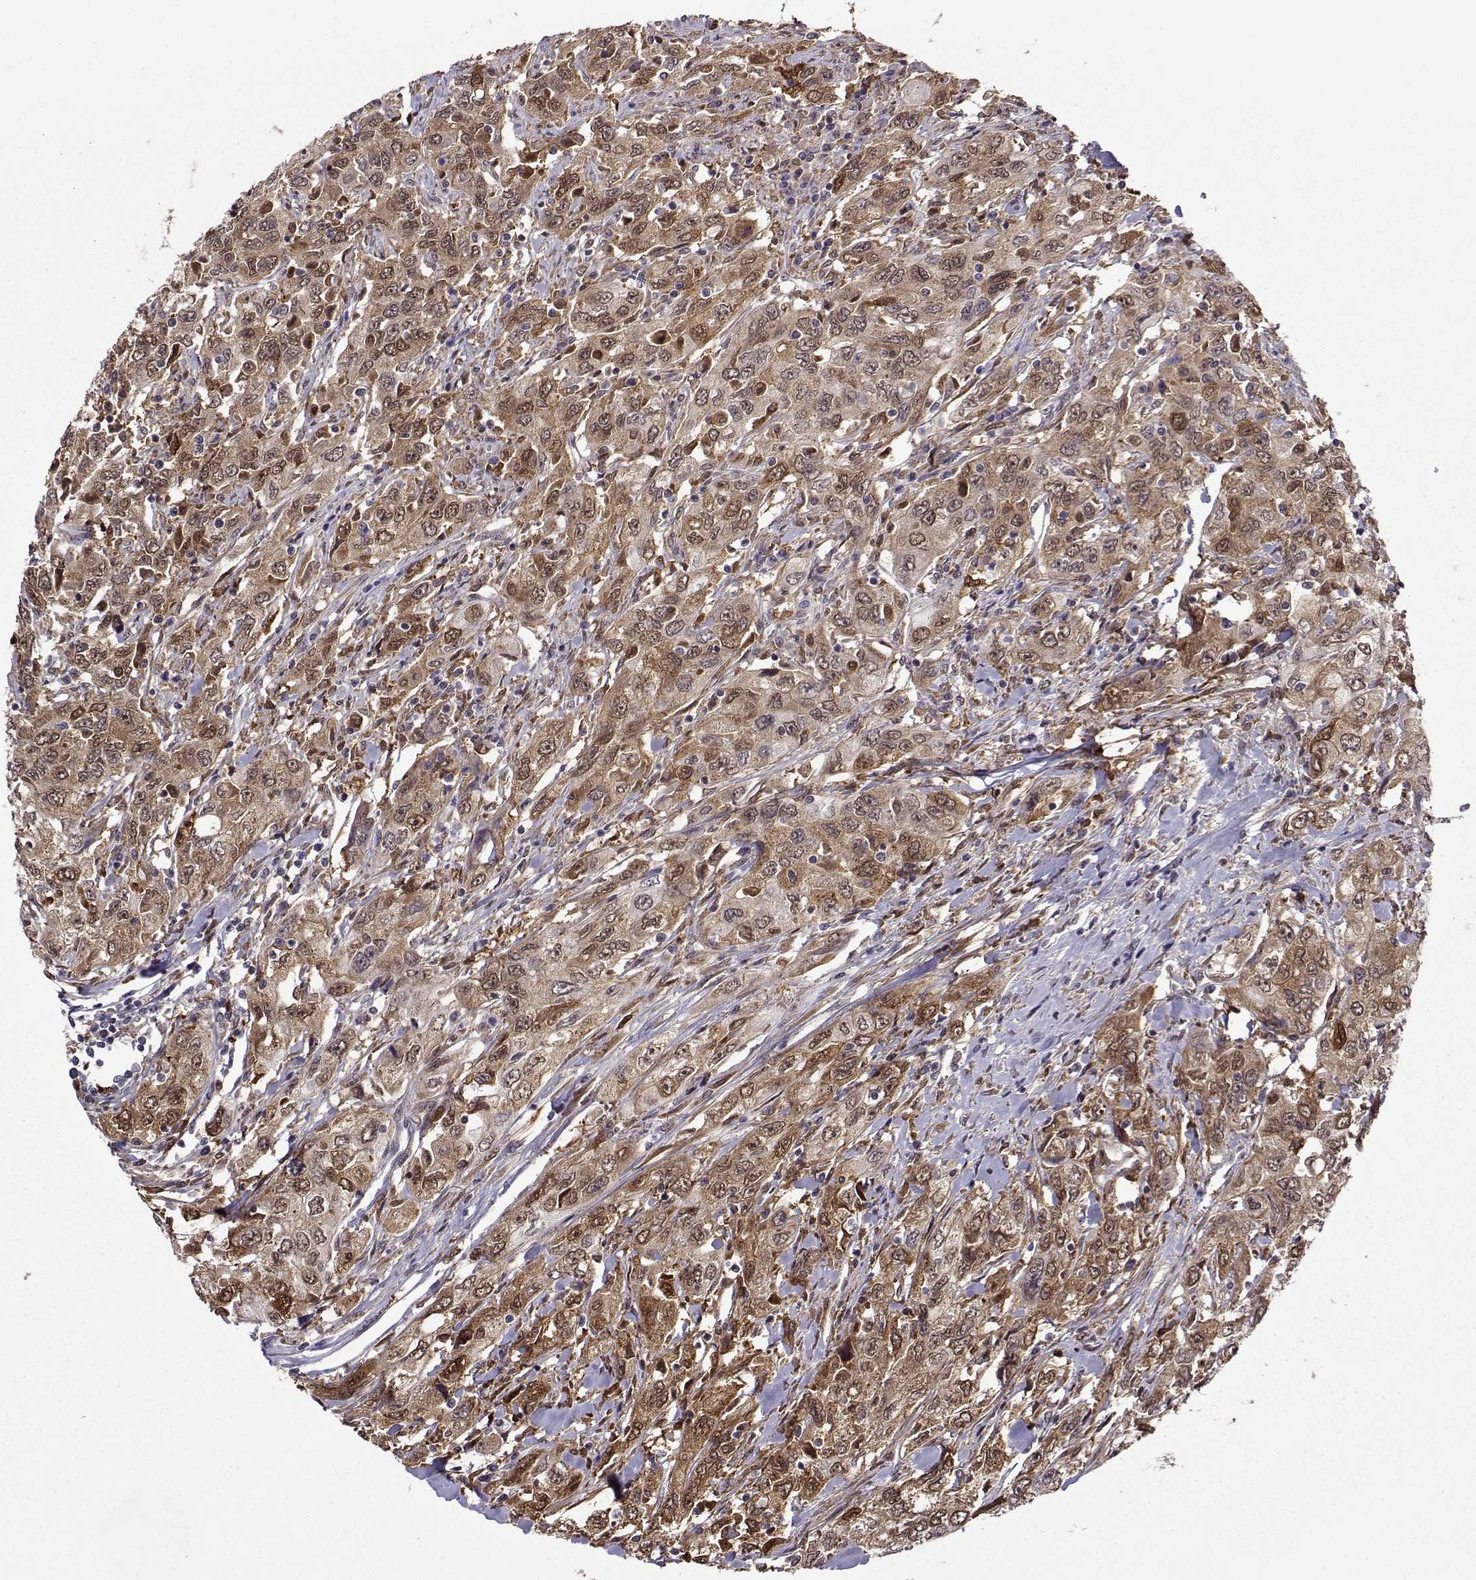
{"staining": {"intensity": "moderate", "quantity": ">75%", "location": "cytoplasmic/membranous"}, "tissue": "urothelial cancer", "cell_type": "Tumor cells", "image_type": "cancer", "snomed": [{"axis": "morphology", "description": "Urothelial carcinoma, High grade"}, {"axis": "topography", "description": "Urinary bladder"}], "caption": "DAB (3,3'-diaminobenzidine) immunohistochemical staining of human urothelial carcinoma (high-grade) exhibits moderate cytoplasmic/membranous protein expression in approximately >75% of tumor cells. The protein is shown in brown color, while the nuclei are stained blue.", "gene": "DDX20", "patient": {"sex": "male", "age": 76}}